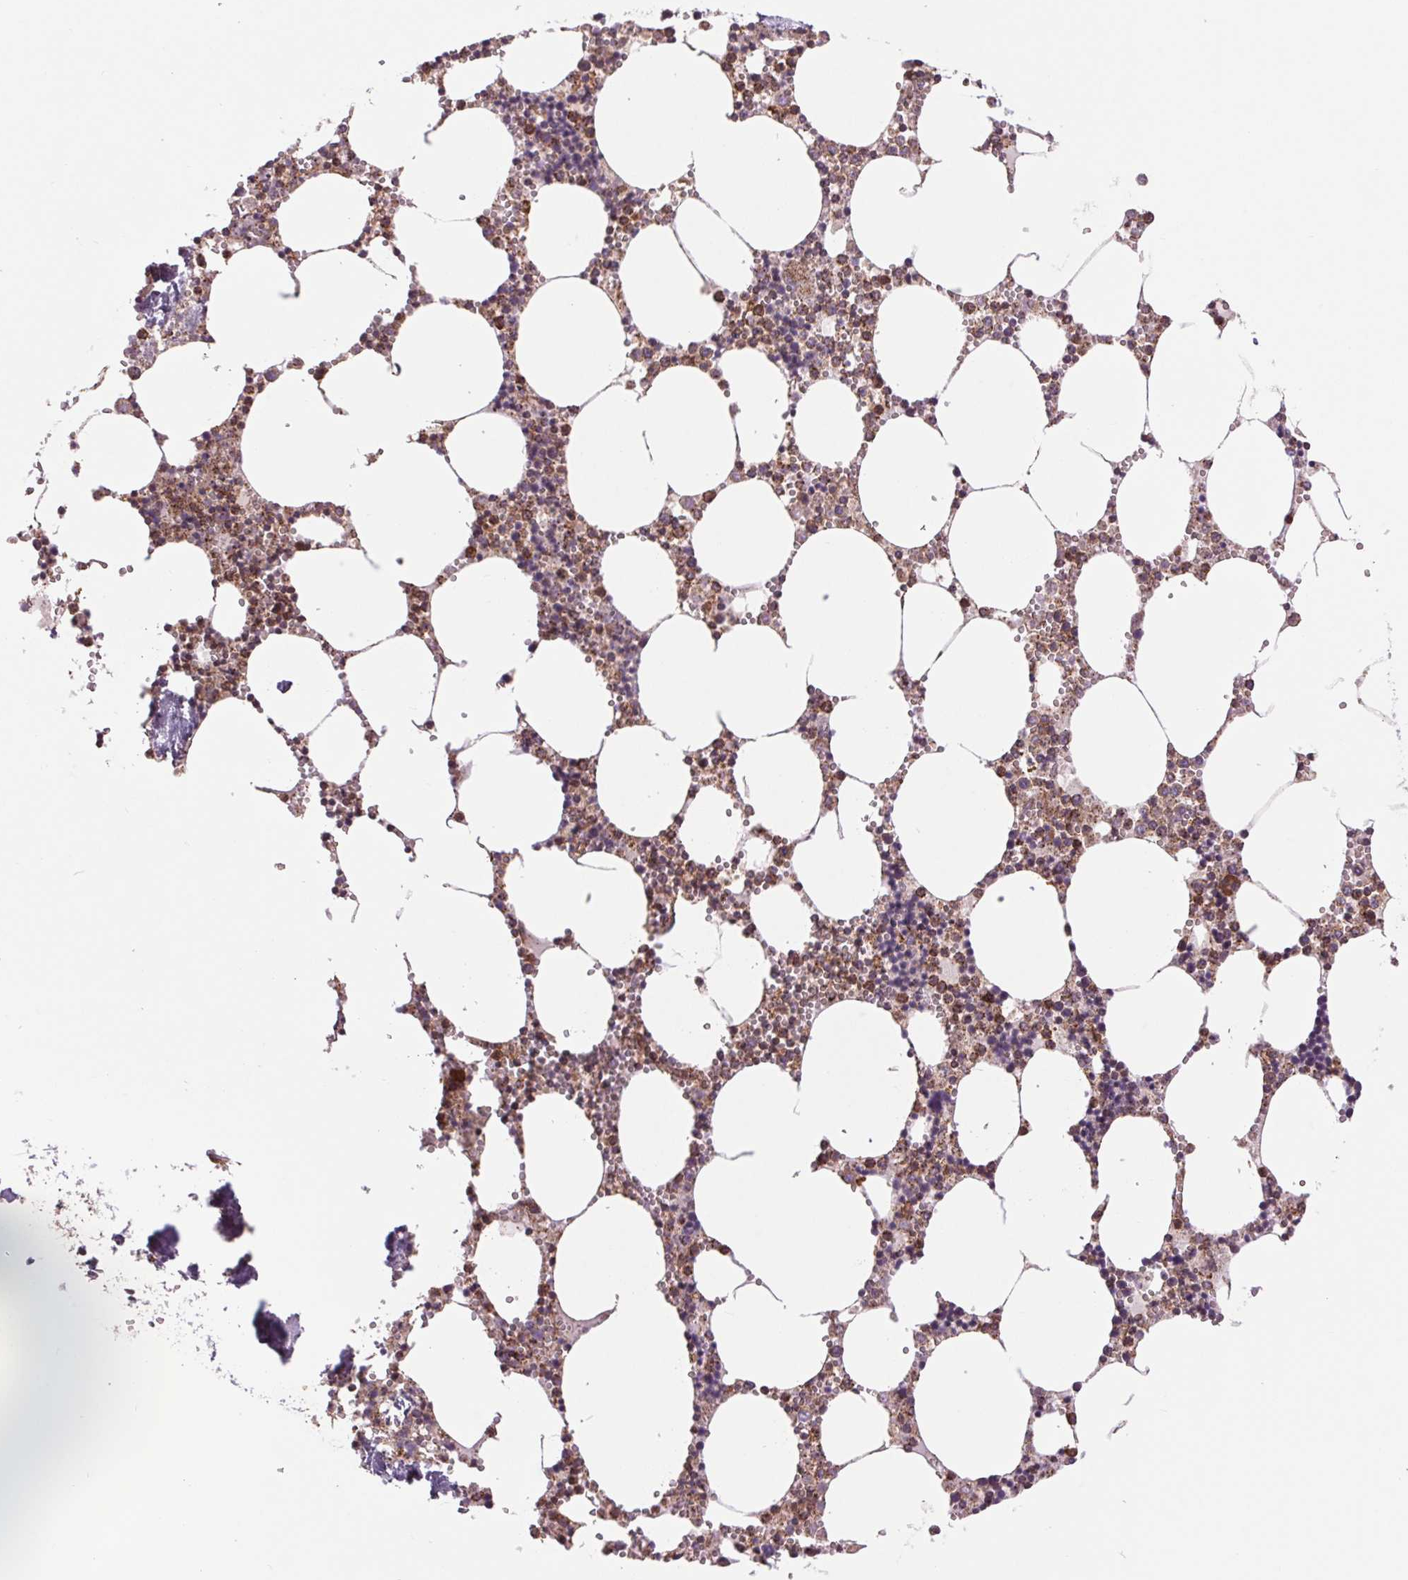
{"staining": {"intensity": "moderate", "quantity": "<25%", "location": "cytoplasmic/membranous"}, "tissue": "bone marrow", "cell_type": "Hematopoietic cells", "image_type": "normal", "snomed": [{"axis": "morphology", "description": "Normal tissue, NOS"}, {"axis": "topography", "description": "Bone marrow"}], "caption": "Hematopoietic cells exhibit low levels of moderate cytoplasmic/membranous staining in approximately <25% of cells in normal human bone marrow. (brown staining indicates protein expression, while blue staining denotes nuclei).", "gene": "CHMP4B", "patient": {"sex": "male", "age": 54}}